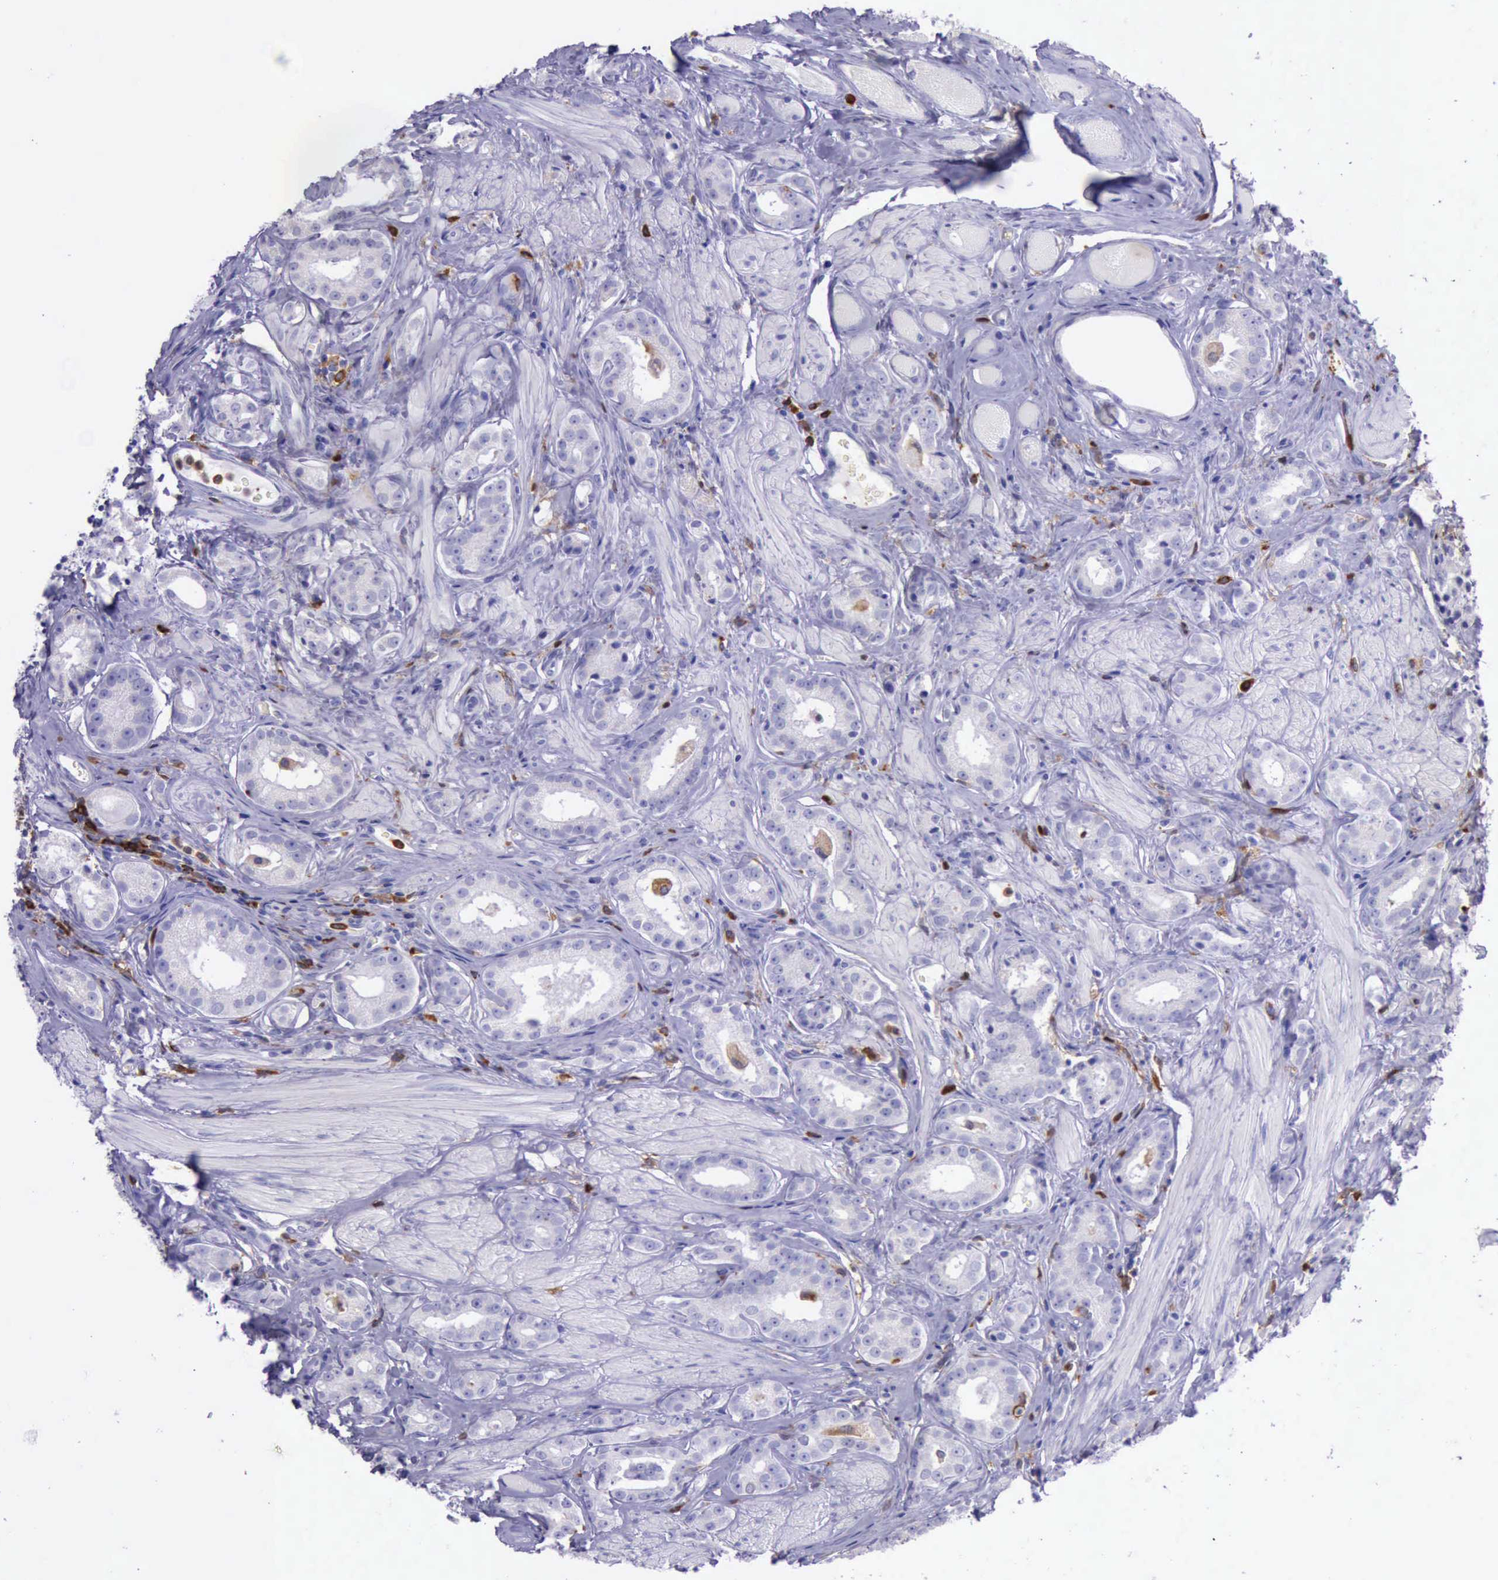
{"staining": {"intensity": "negative", "quantity": "none", "location": "none"}, "tissue": "prostate cancer", "cell_type": "Tumor cells", "image_type": "cancer", "snomed": [{"axis": "morphology", "description": "Adenocarcinoma, Medium grade"}, {"axis": "topography", "description": "Prostate"}], "caption": "Histopathology image shows no significant protein expression in tumor cells of prostate cancer (medium-grade adenocarcinoma).", "gene": "BTK", "patient": {"sex": "male", "age": 53}}